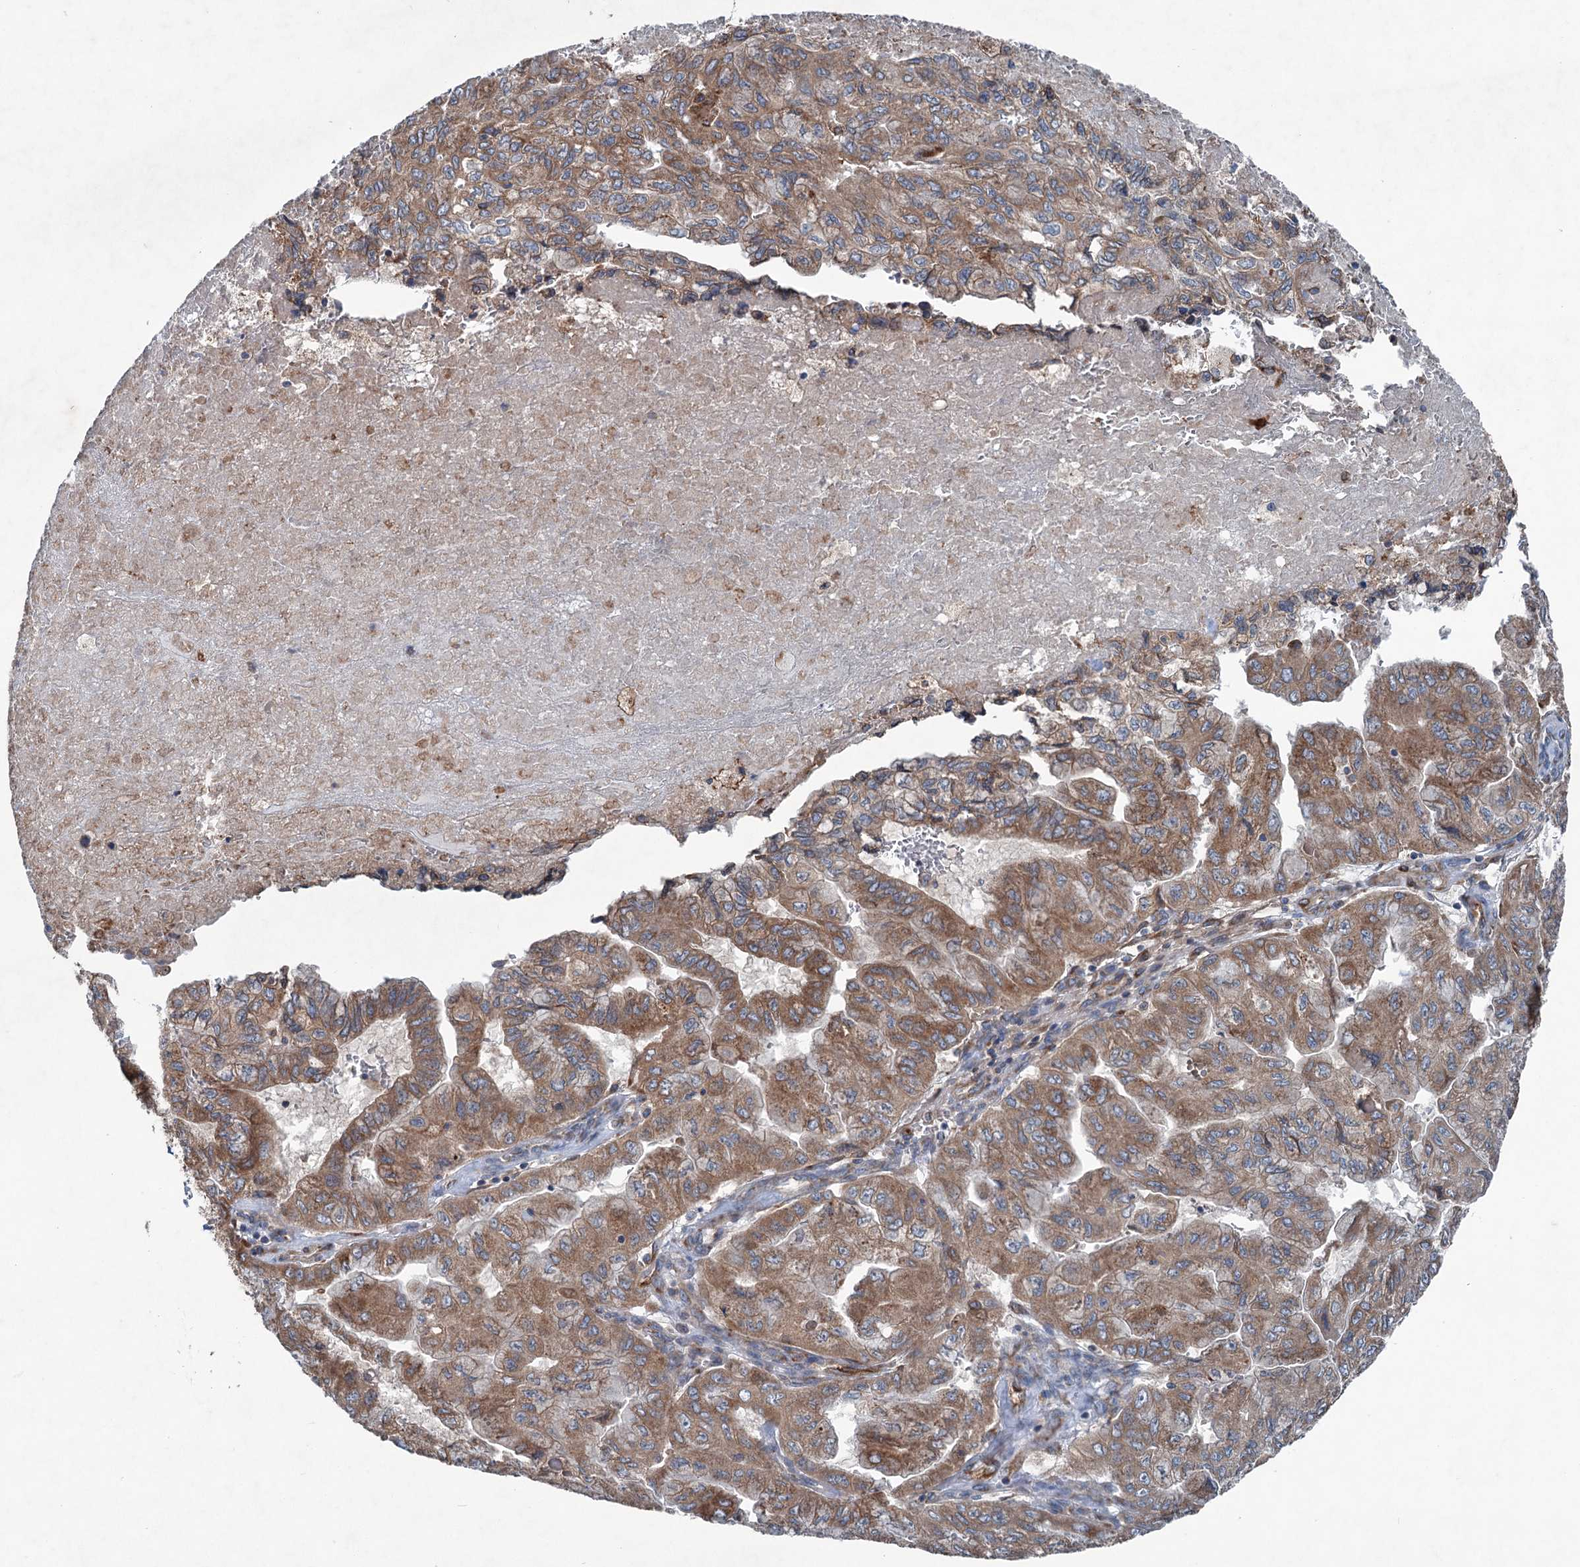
{"staining": {"intensity": "moderate", "quantity": ">75%", "location": "cytoplasmic/membranous"}, "tissue": "pancreatic cancer", "cell_type": "Tumor cells", "image_type": "cancer", "snomed": [{"axis": "morphology", "description": "Adenocarcinoma, NOS"}, {"axis": "topography", "description": "Pancreas"}], "caption": "A brown stain shows moderate cytoplasmic/membranous positivity of a protein in human pancreatic cancer (adenocarcinoma) tumor cells. (DAB = brown stain, brightfield microscopy at high magnification).", "gene": "CALCOCO1", "patient": {"sex": "male", "age": 51}}